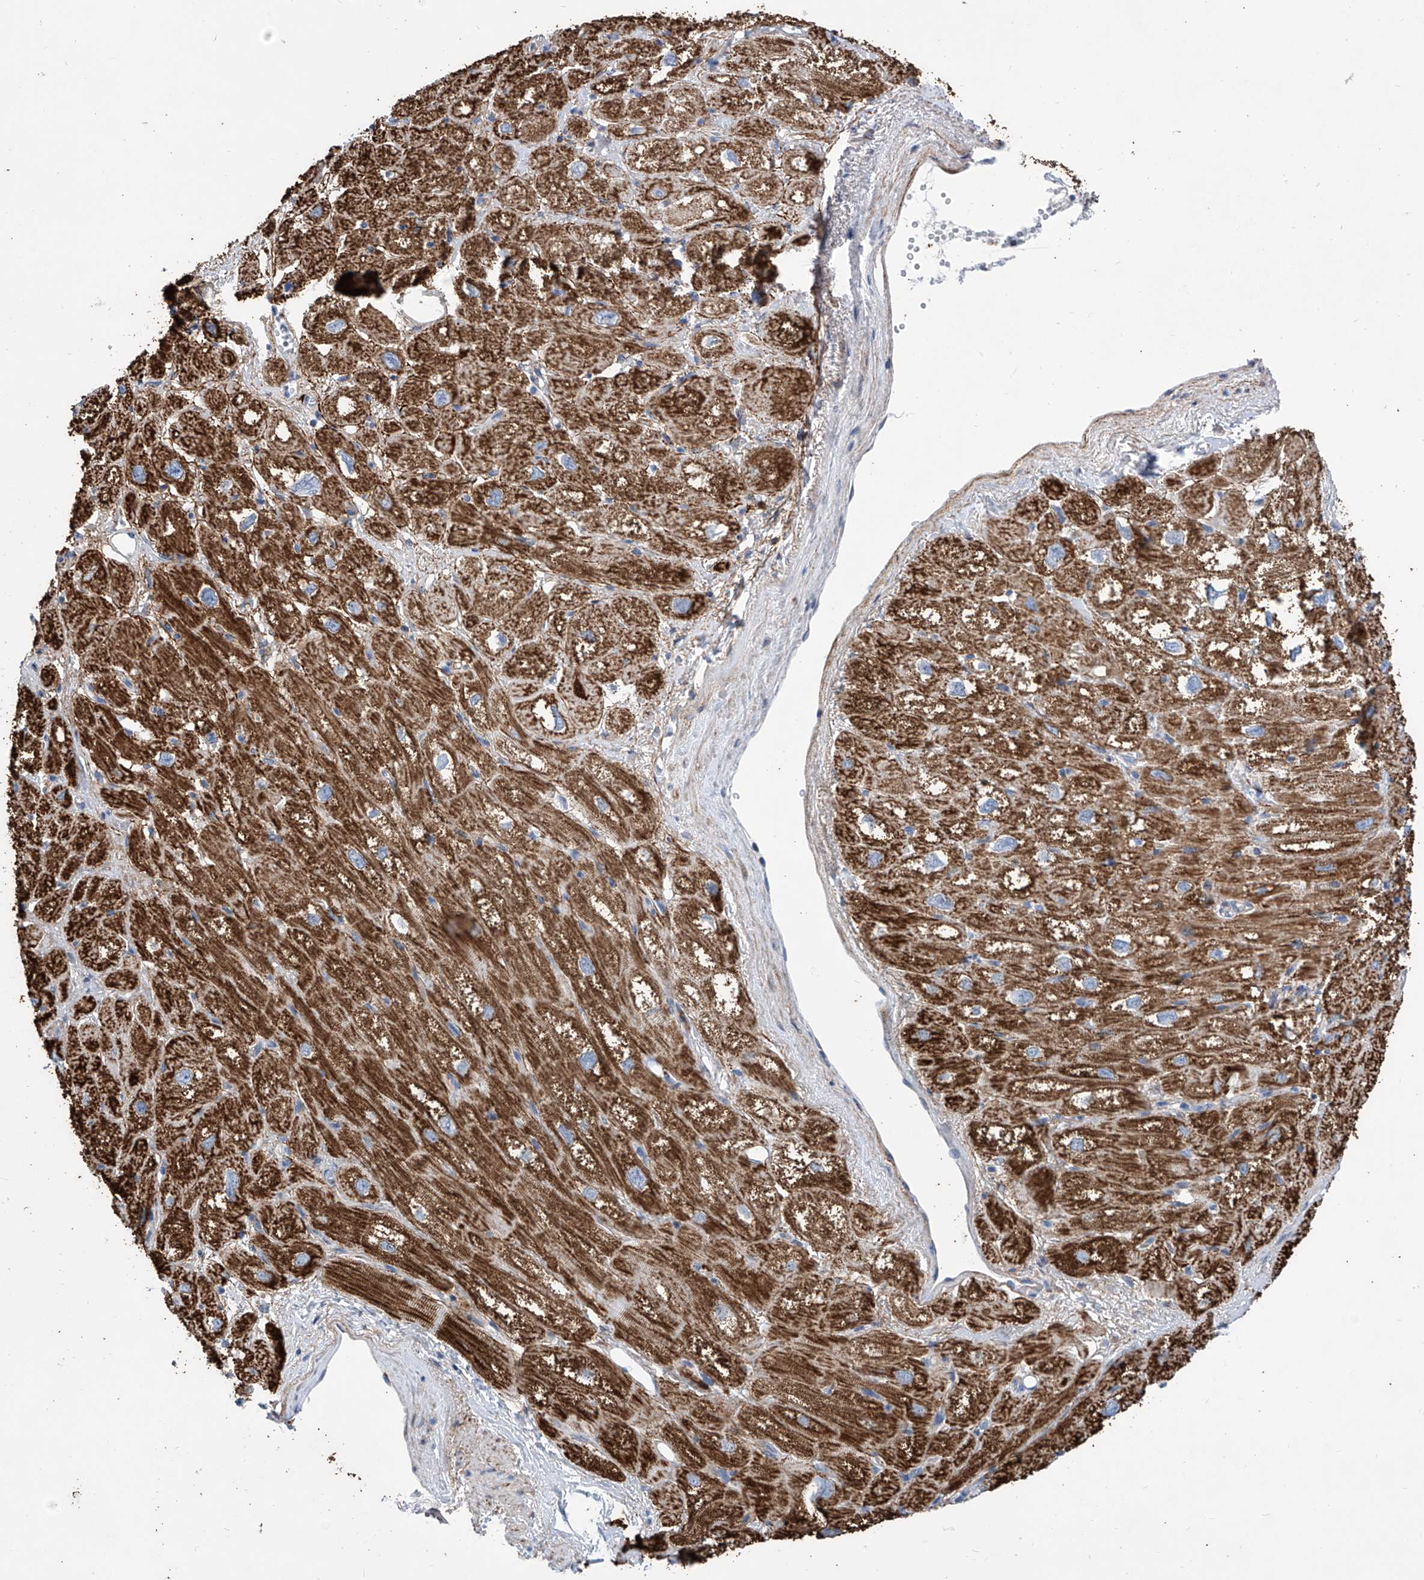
{"staining": {"intensity": "strong", "quantity": ">75%", "location": "cytoplasmic/membranous"}, "tissue": "heart muscle", "cell_type": "Cardiomyocytes", "image_type": "normal", "snomed": [{"axis": "morphology", "description": "Normal tissue, NOS"}, {"axis": "topography", "description": "Heart"}], "caption": "Heart muscle stained for a protein (brown) demonstrates strong cytoplasmic/membranous positive positivity in approximately >75% of cardiomyocytes.", "gene": "SRBD1", "patient": {"sex": "male", "age": 50}}